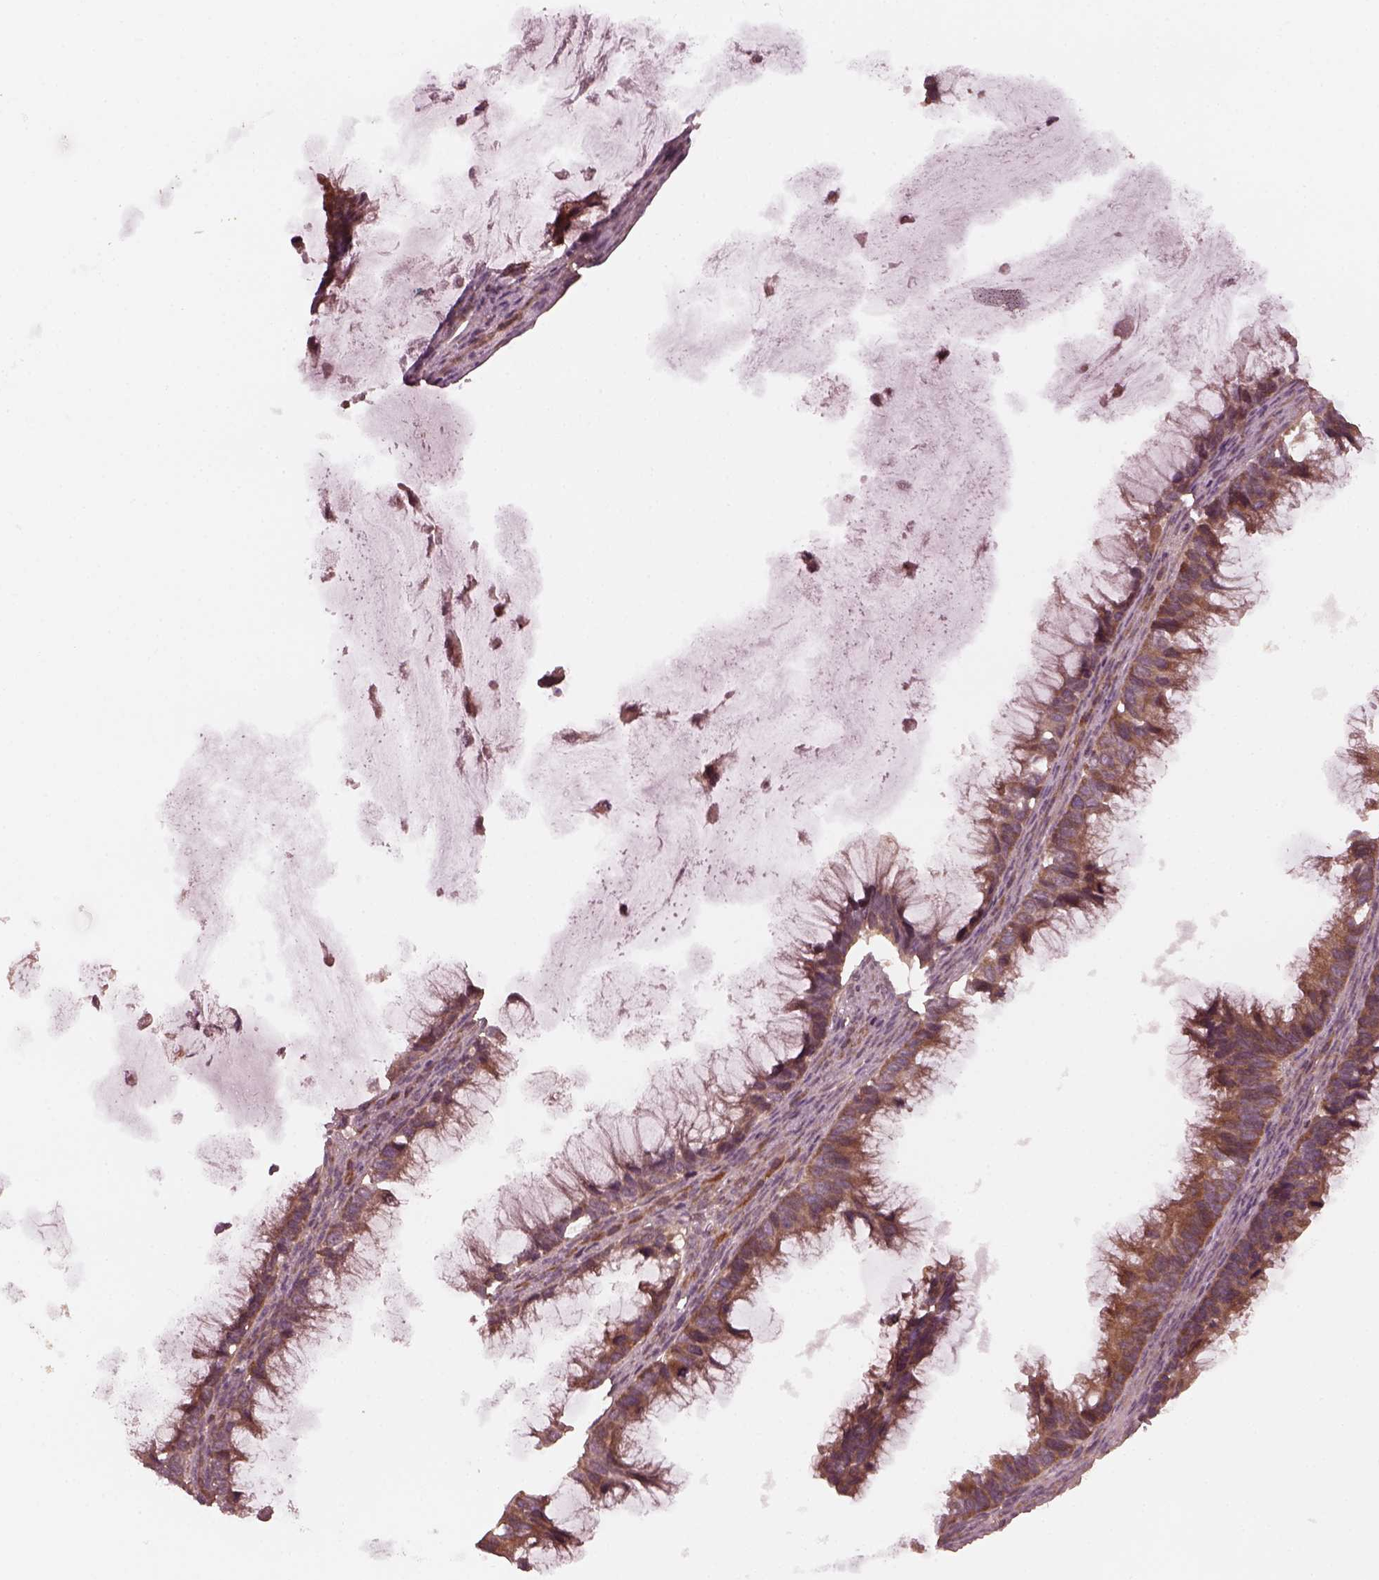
{"staining": {"intensity": "moderate", "quantity": ">75%", "location": "cytoplasmic/membranous"}, "tissue": "ovarian cancer", "cell_type": "Tumor cells", "image_type": "cancer", "snomed": [{"axis": "morphology", "description": "Cystadenocarcinoma, mucinous, NOS"}, {"axis": "topography", "description": "Ovary"}], "caption": "A brown stain highlights moderate cytoplasmic/membranous expression of a protein in ovarian cancer (mucinous cystadenocarcinoma) tumor cells. (IHC, brightfield microscopy, high magnification).", "gene": "FAF2", "patient": {"sex": "female", "age": 38}}